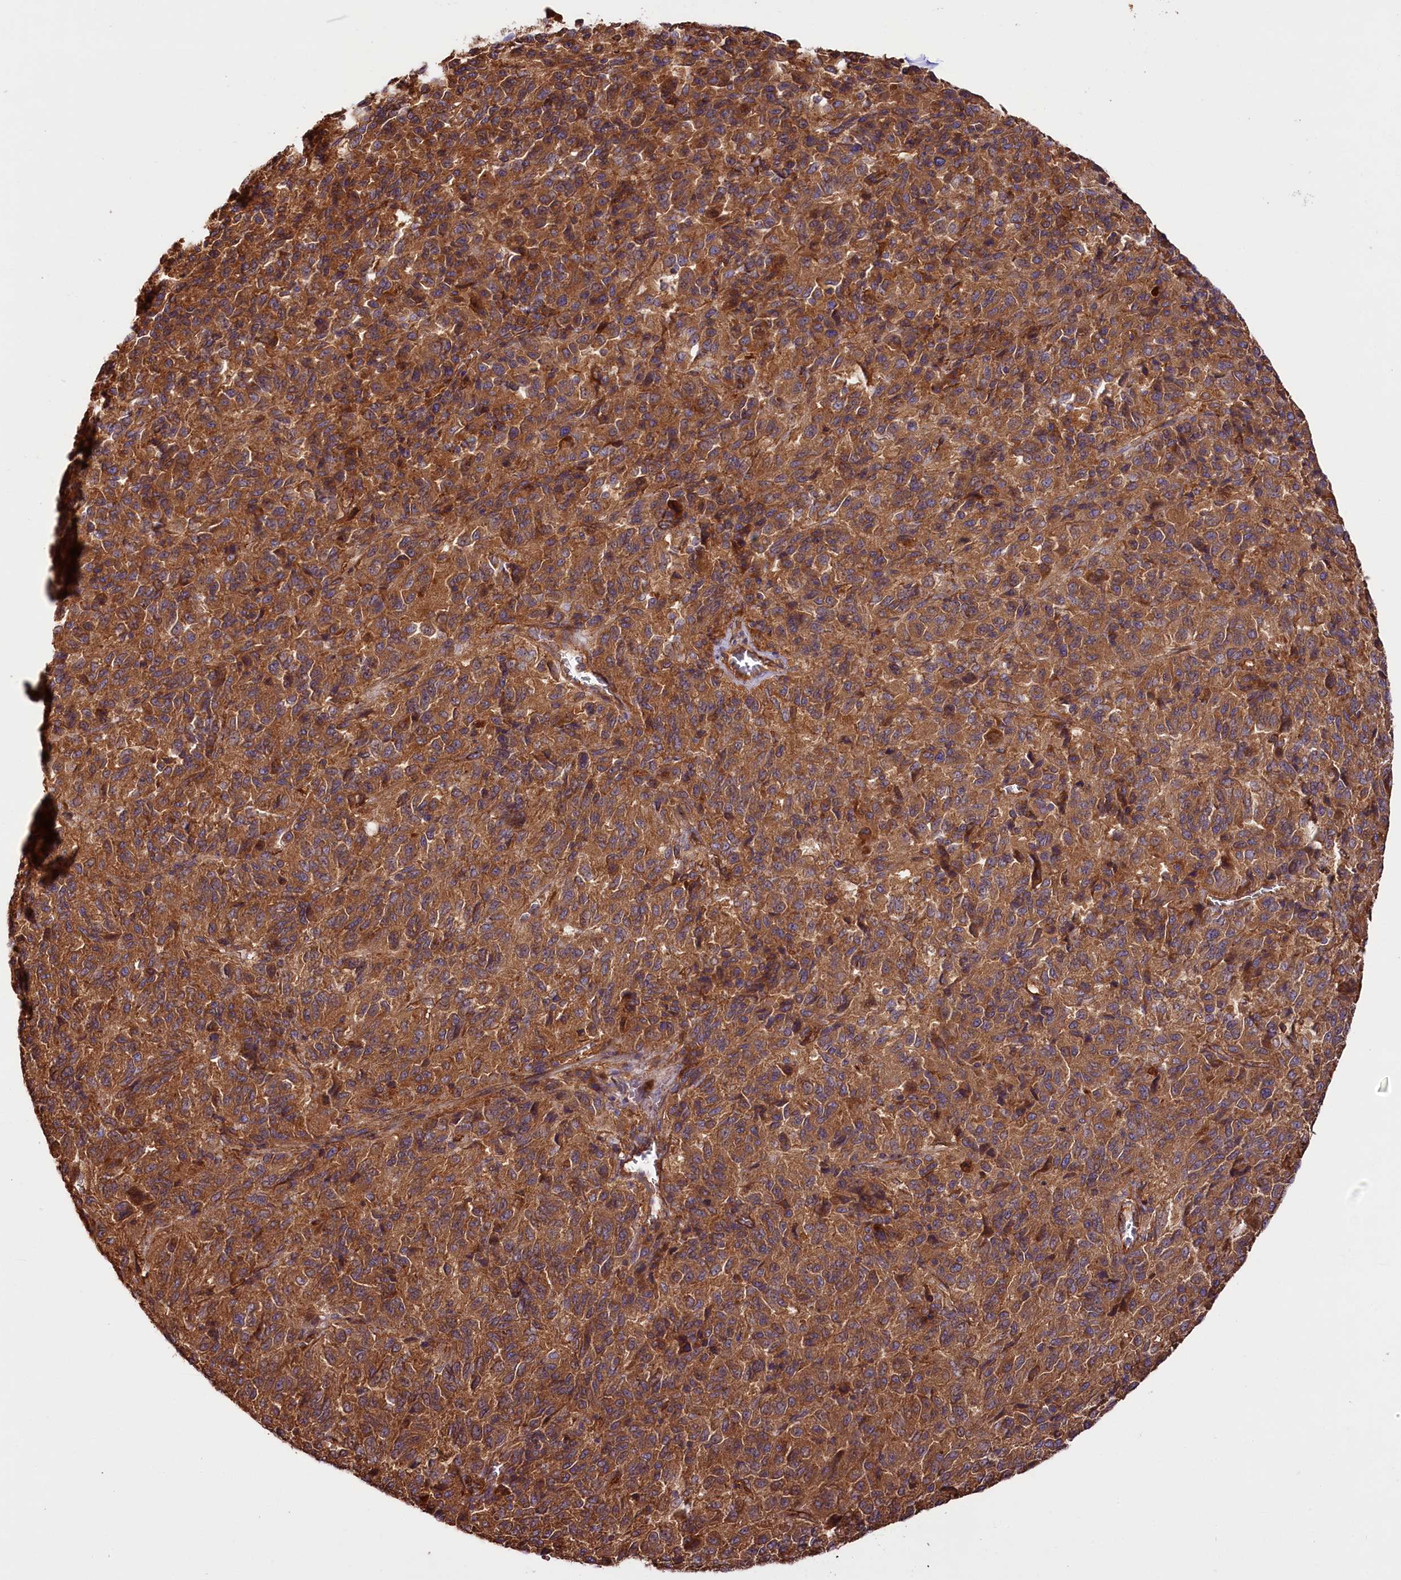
{"staining": {"intensity": "moderate", "quantity": ">75%", "location": "cytoplasmic/membranous"}, "tissue": "melanoma", "cell_type": "Tumor cells", "image_type": "cancer", "snomed": [{"axis": "morphology", "description": "Malignant melanoma, Metastatic site"}, {"axis": "topography", "description": "Lung"}], "caption": "Melanoma was stained to show a protein in brown. There is medium levels of moderate cytoplasmic/membranous expression in approximately >75% of tumor cells.", "gene": "CEP295", "patient": {"sex": "male", "age": 64}}